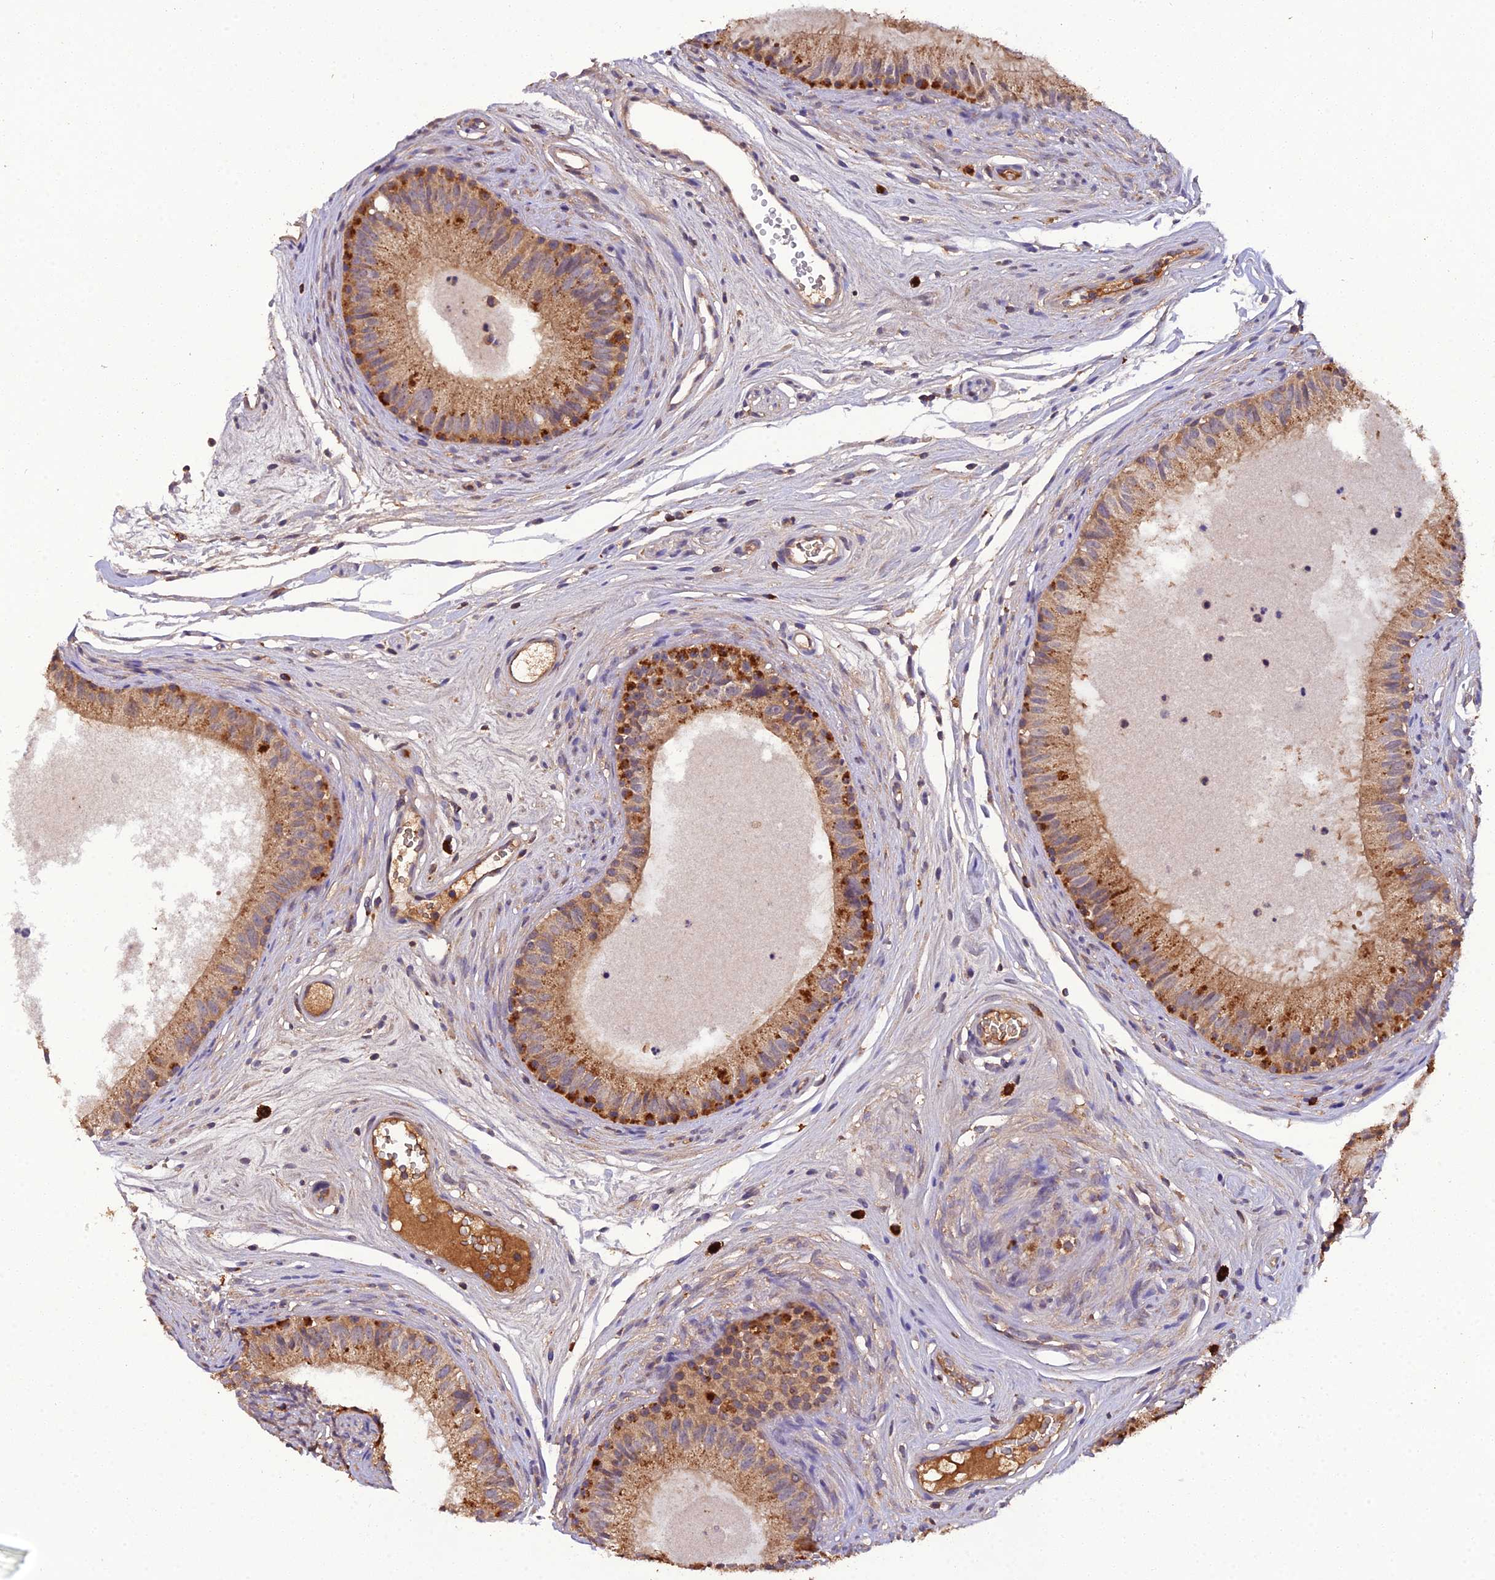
{"staining": {"intensity": "moderate", "quantity": ">75%", "location": "cytoplasmic/membranous"}, "tissue": "epididymis", "cell_type": "Glandular cells", "image_type": "normal", "snomed": [{"axis": "morphology", "description": "Normal tissue, NOS"}, {"axis": "topography", "description": "Epididymis"}], "caption": "DAB (3,3'-diaminobenzidine) immunohistochemical staining of normal epididymis reveals moderate cytoplasmic/membranous protein positivity in approximately >75% of glandular cells.", "gene": "TMEM258", "patient": {"sex": "male", "age": 74}}